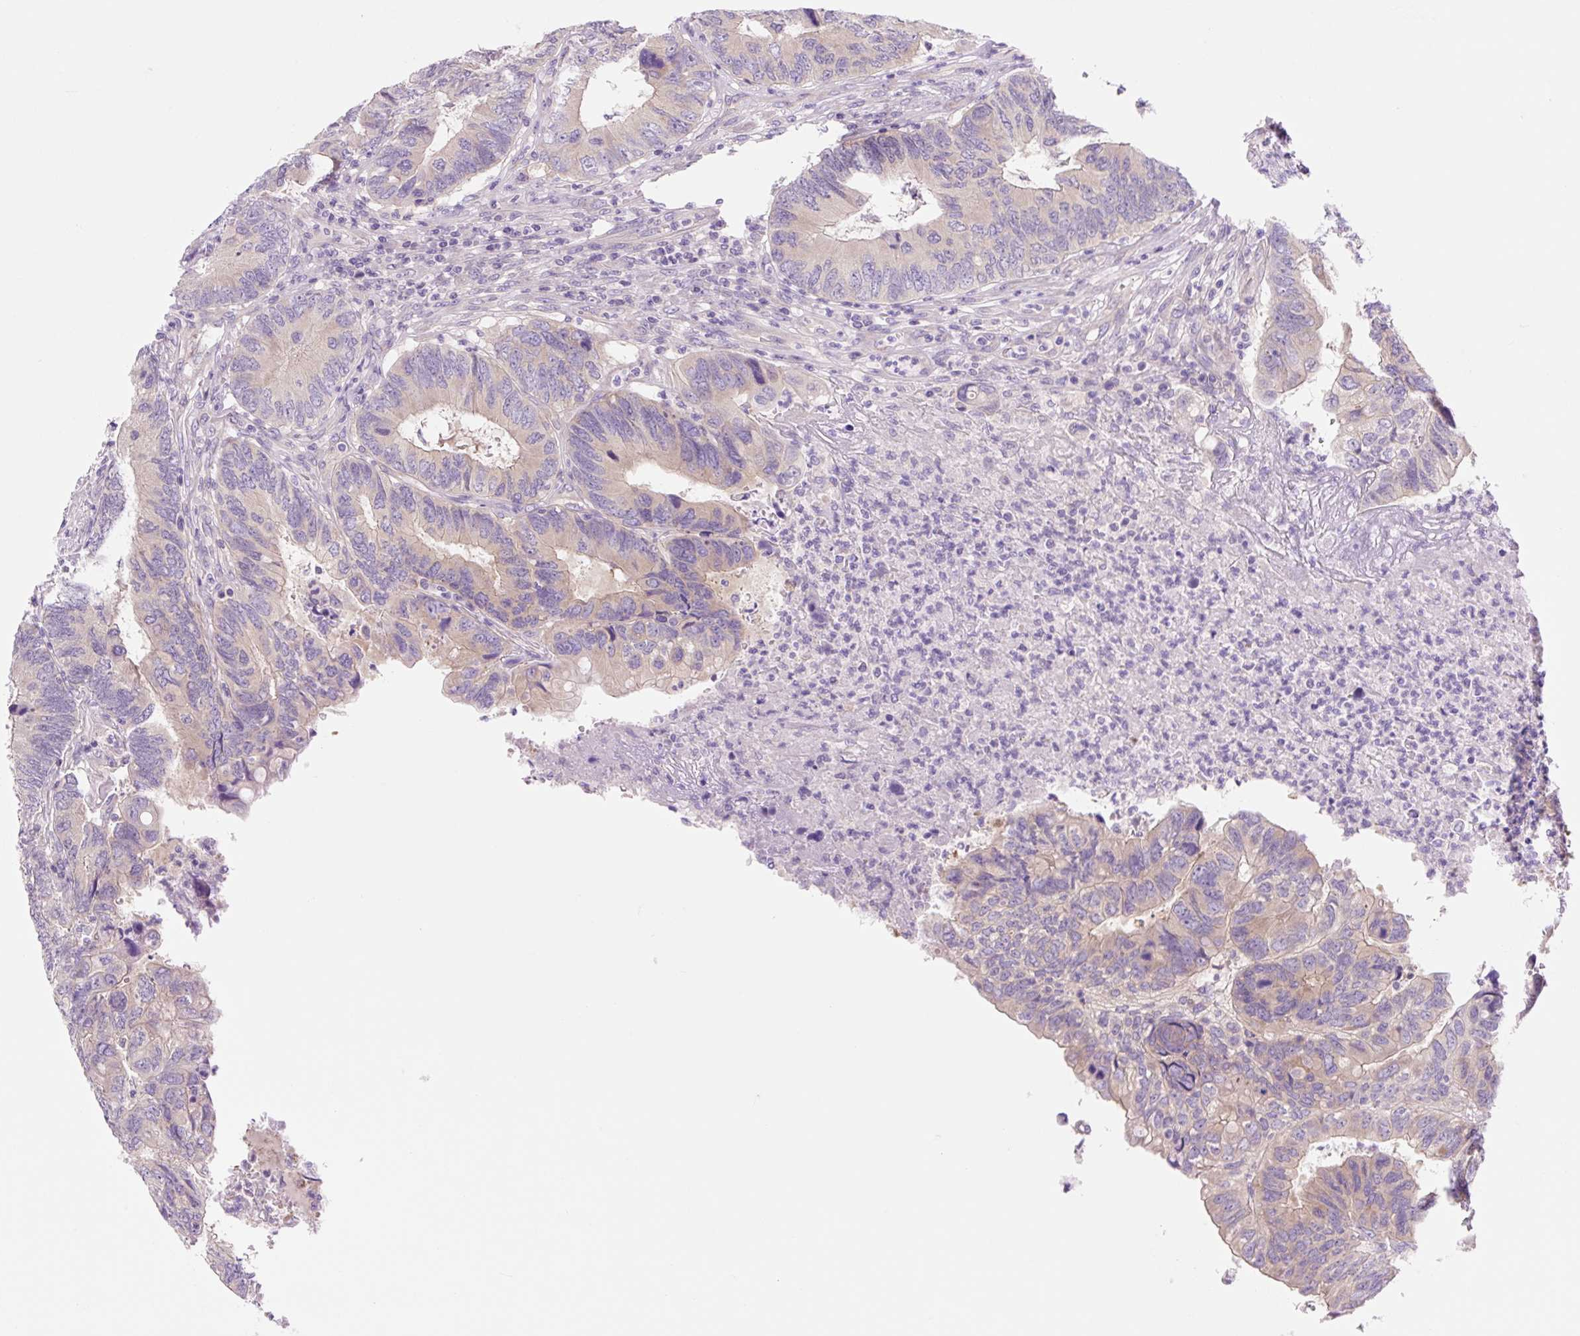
{"staining": {"intensity": "weak", "quantity": "<25%", "location": "cytoplasmic/membranous"}, "tissue": "colorectal cancer", "cell_type": "Tumor cells", "image_type": "cancer", "snomed": [{"axis": "morphology", "description": "Adenocarcinoma, NOS"}, {"axis": "topography", "description": "Colon"}], "caption": "High power microscopy histopathology image of an IHC micrograph of colorectal adenocarcinoma, revealing no significant staining in tumor cells.", "gene": "CELF6", "patient": {"sex": "female", "age": 67}}